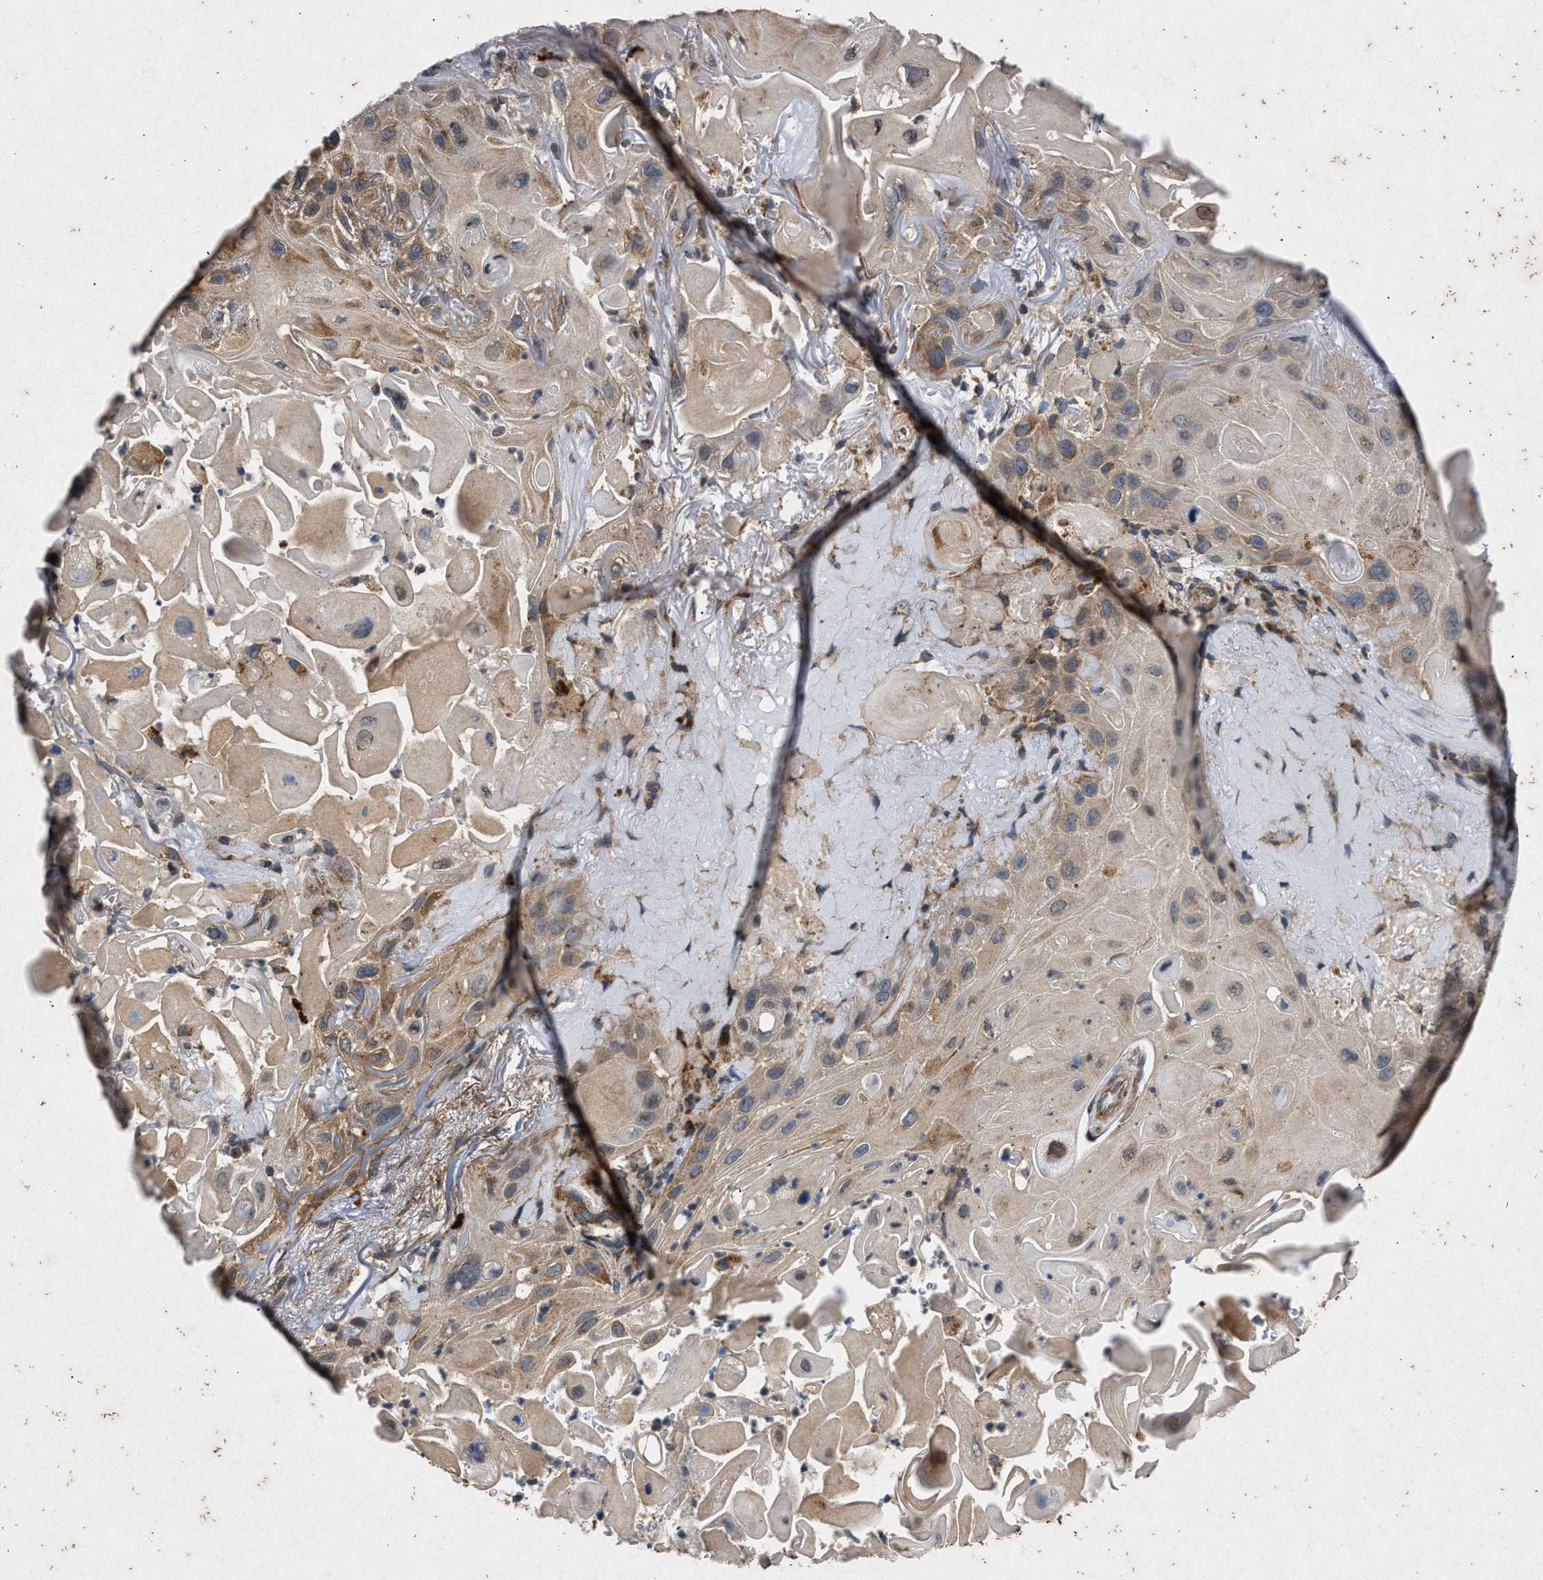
{"staining": {"intensity": "moderate", "quantity": ">75%", "location": "cytoplasmic/membranous"}, "tissue": "skin cancer", "cell_type": "Tumor cells", "image_type": "cancer", "snomed": [{"axis": "morphology", "description": "Squamous cell carcinoma, NOS"}, {"axis": "topography", "description": "Skin"}], "caption": "This image exhibits skin cancer stained with immunohistochemistry (IHC) to label a protein in brown. The cytoplasmic/membranous of tumor cells show moderate positivity for the protein. Nuclei are counter-stained blue.", "gene": "PRKG2", "patient": {"sex": "female", "age": 77}}